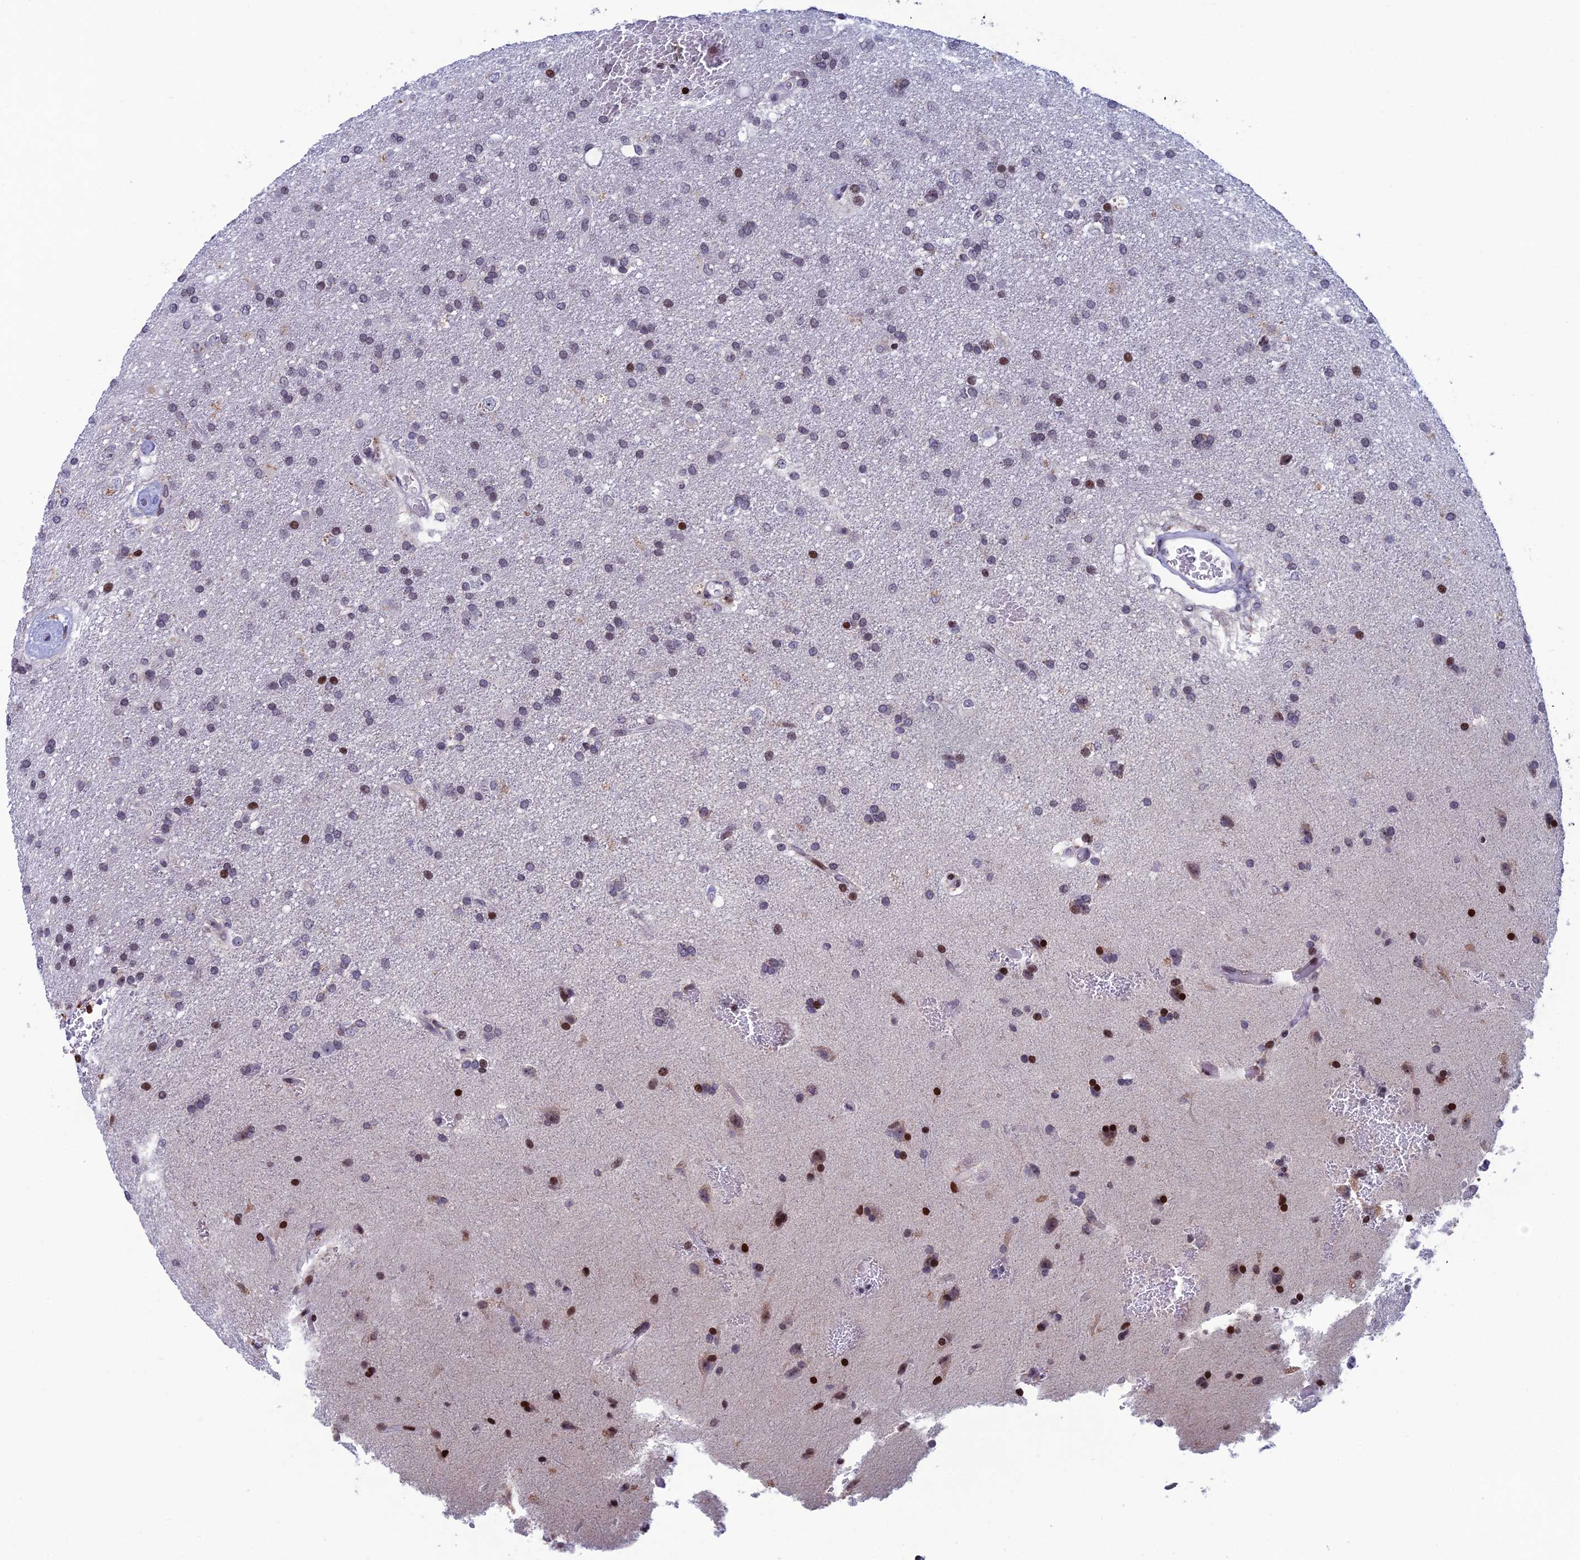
{"staining": {"intensity": "strong", "quantity": "<25%", "location": "nuclear"}, "tissue": "glioma", "cell_type": "Tumor cells", "image_type": "cancer", "snomed": [{"axis": "morphology", "description": "Glioma, malignant, Low grade"}, {"axis": "topography", "description": "Brain"}], "caption": "Protein staining exhibits strong nuclear expression in approximately <25% of tumor cells in glioma.", "gene": "AFF3", "patient": {"sex": "male", "age": 66}}